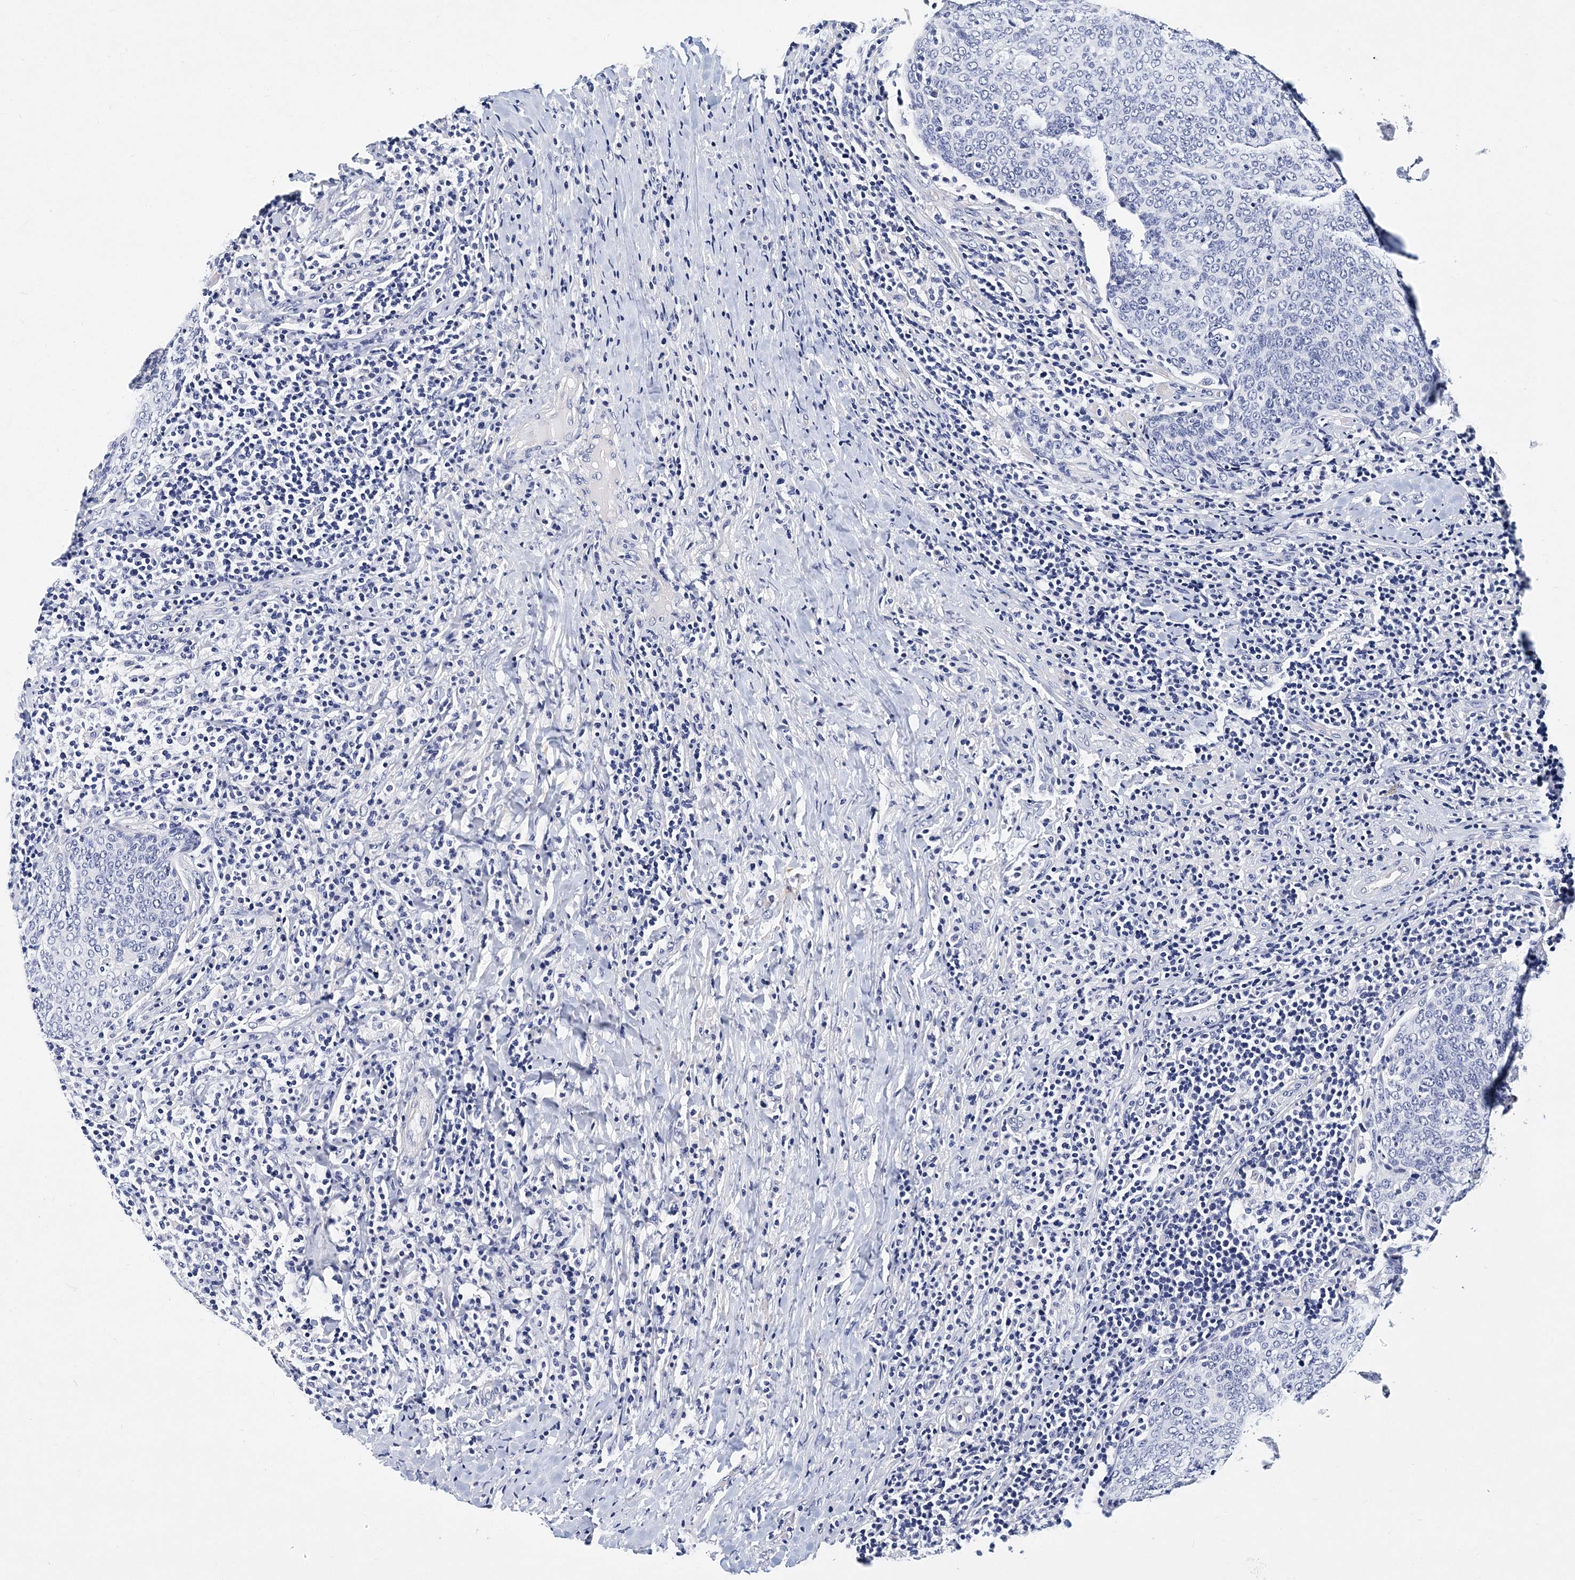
{"staining": {"intensity": "negative", "quantity": "none", "location": "none"}, "tissue": "head and neck cancer", "cell_type": "Tumor cells", "image_type": "cancer", "snomed": [{"axis": "morphology", "description": "Squamous cell carcinoma, NOS"}, {"axis": "morphology", "description": "Squamous cell carcinoma, metastatic, NOS"}, {"axis": "topography", "description": "Lymph node"}, {"axis": "topography", "description": "Head-Neck"}], "caption": "Immunohistochemistry (IHC) micrograph of neoplastic tissue: head and neck cancer (metastatic squamous cell carcinoma) stained with DAB (3,3'-diaminobenzidine) reveals no significant protein positivity in tumor cells. (DAB immunohistochemistry (IHC) with hematoxylin counter stain).", "gene": "ITGA2B", "patient": {"sex": "male", "age": 62}}